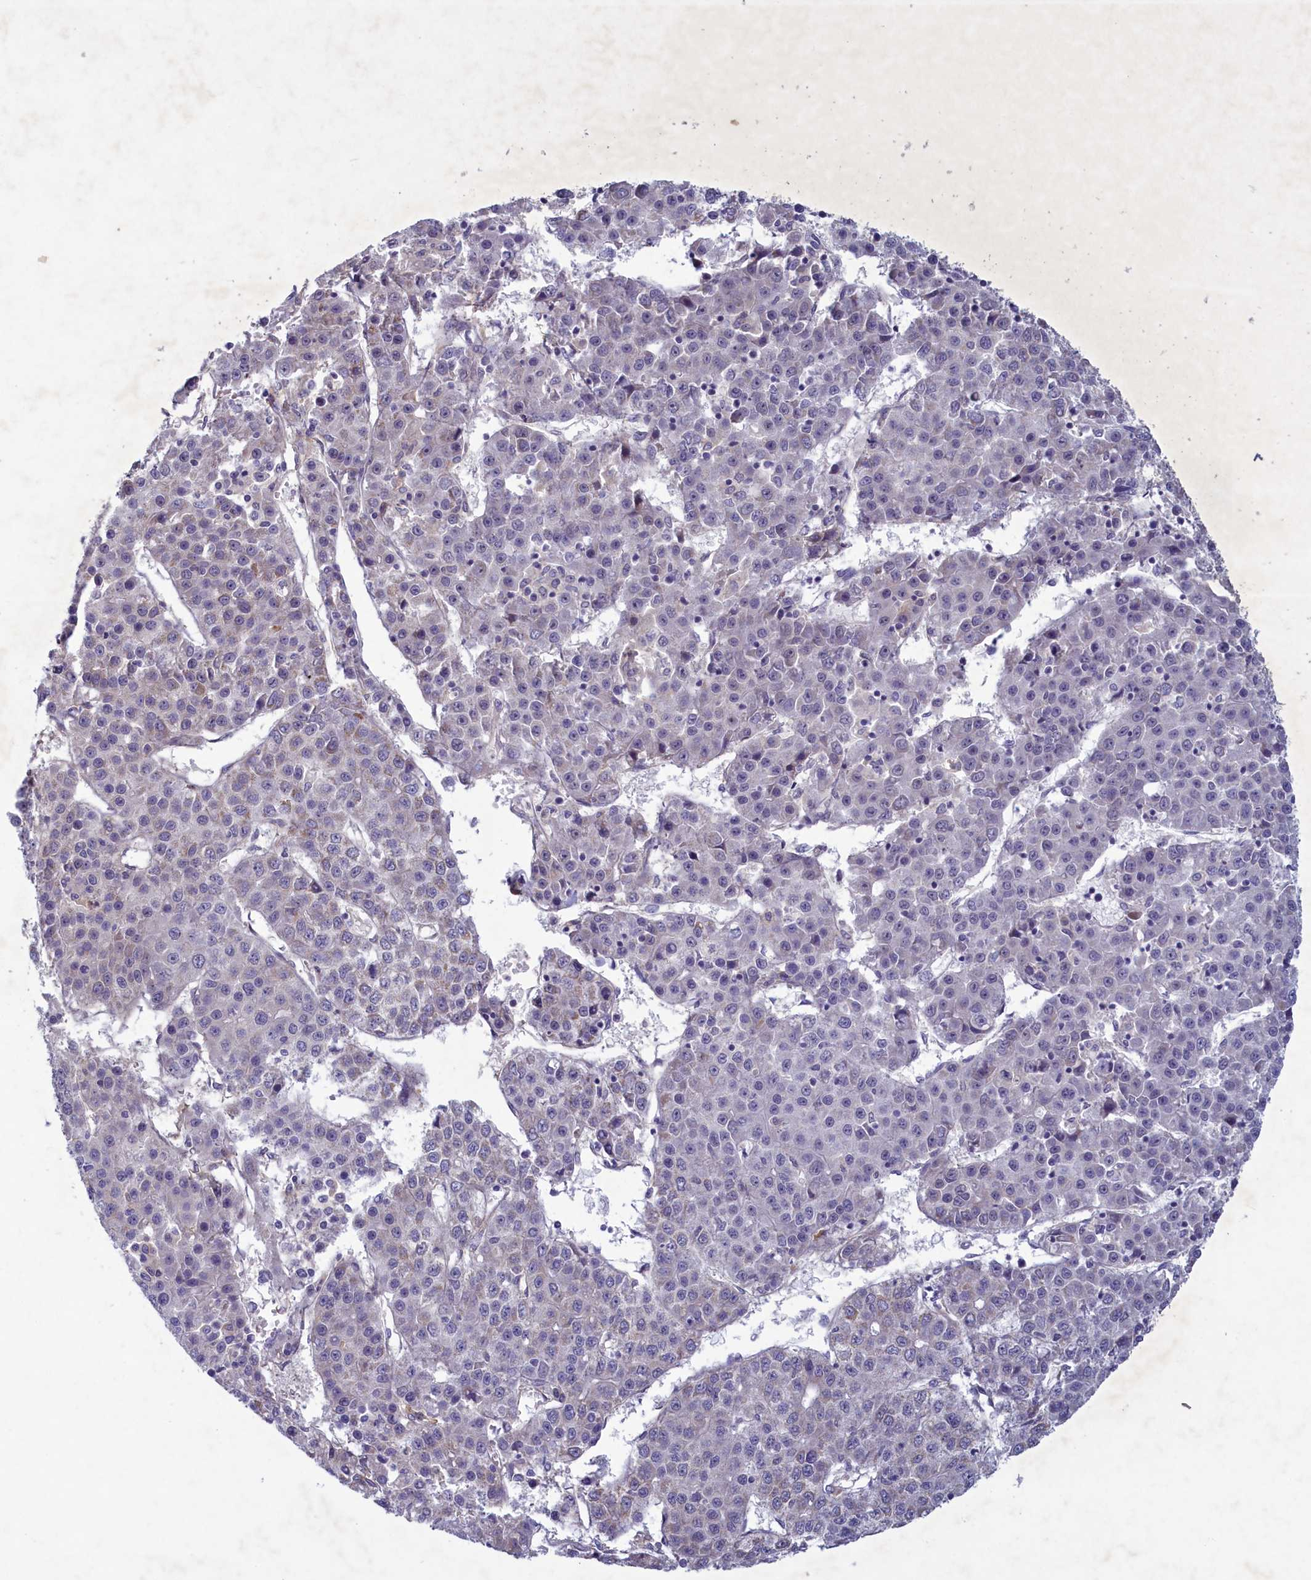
{"staining": {"intensity": "negative", "quantity": "none", "location": "none"}, "tissue": "liver cancer", "cell_type": "Tumor cells", "image_type": "cancer", "snomed": [{"axis": "morphology", "description": "Carcinoma, Hepatocellular, NOS"}, {"axis": "topography", "description": "Liver"}], "caption": "High power microscopy histopathology image of an immunohistochemistry image of liver hepatocellular carcinoma, revealing no significant positivity in tumor cells.", "gene": "PLEKHG6", "patient": {"sex": "female", "age": 53}}